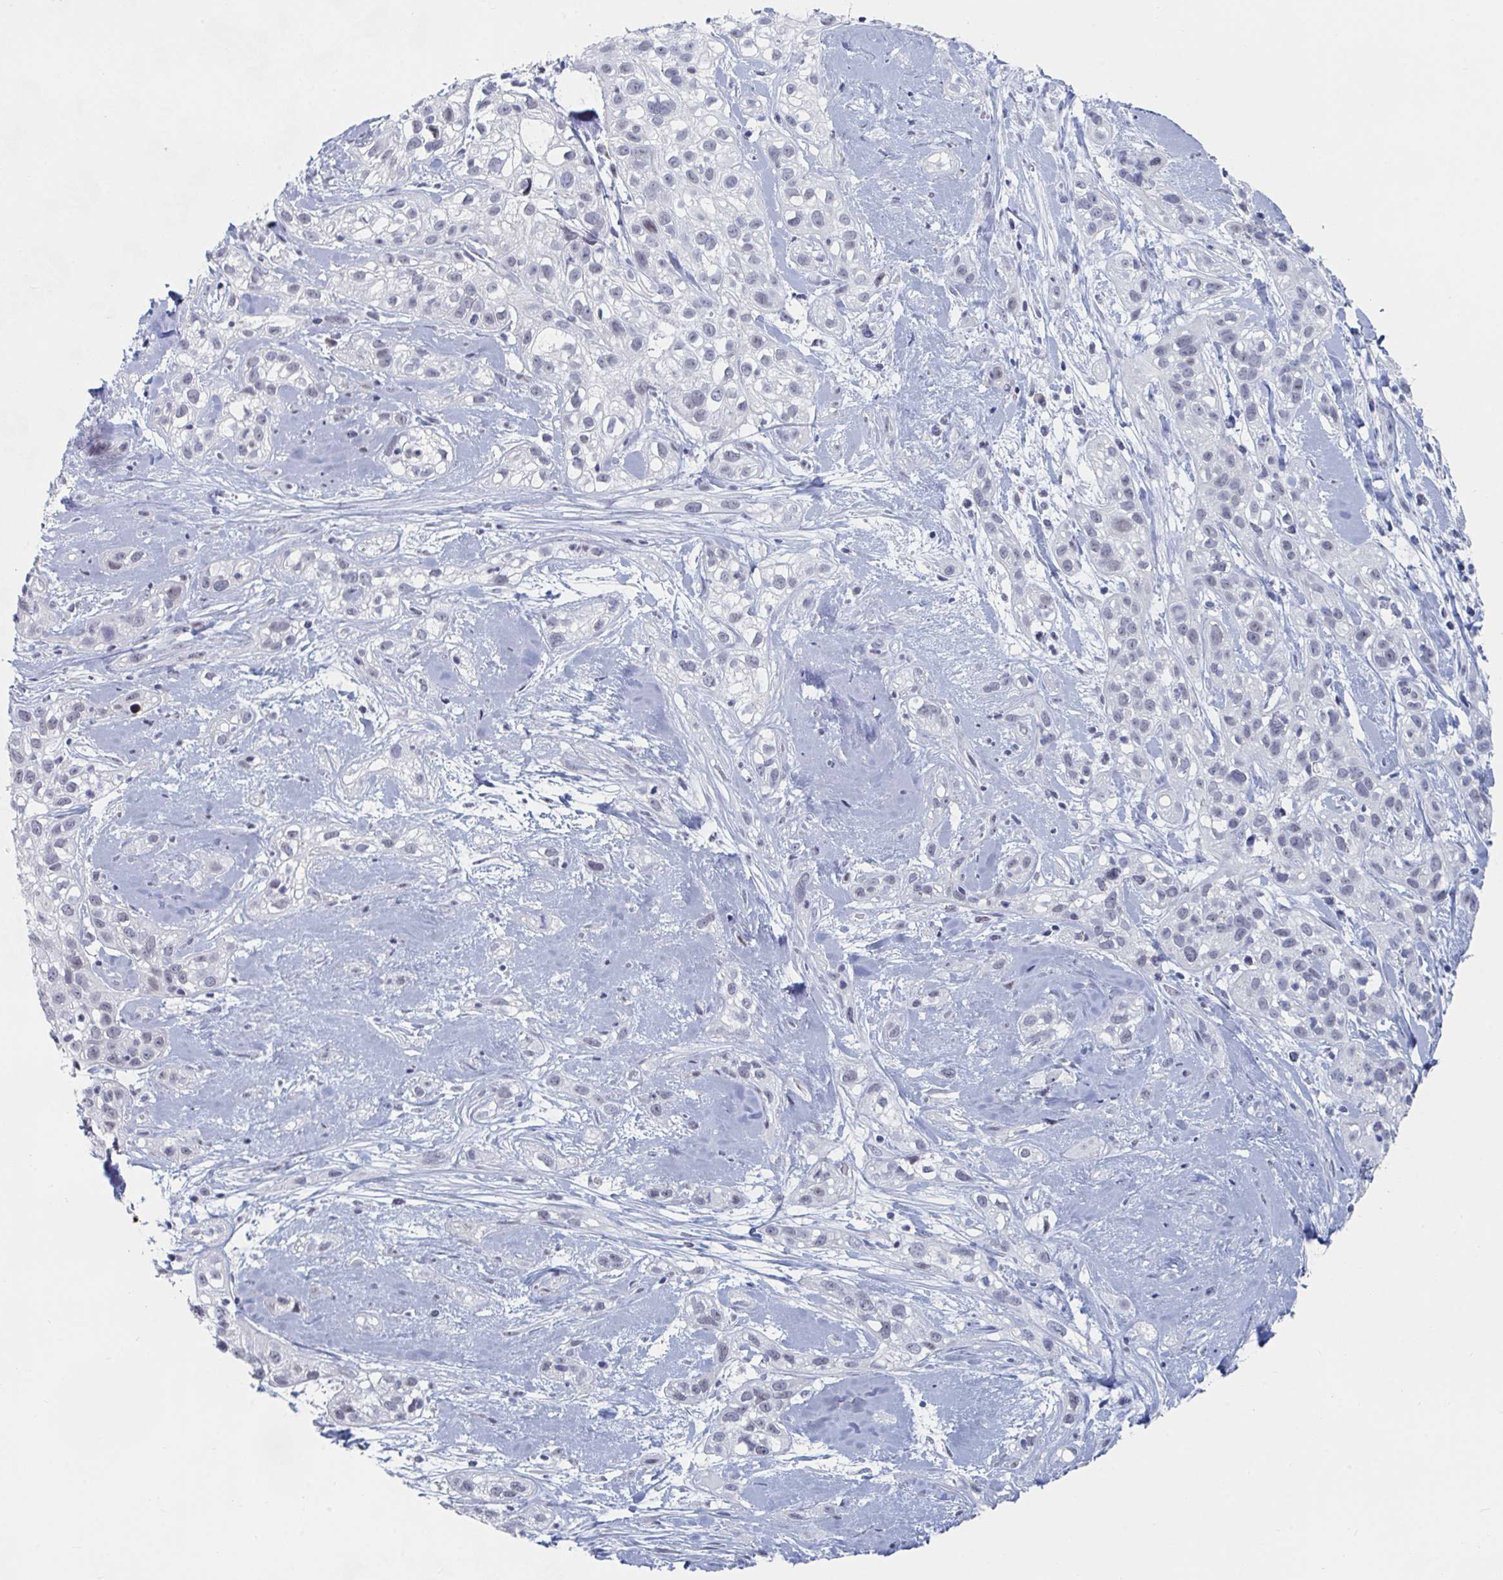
{"staining": {"intensity": "negative", "quantity": "none", "location": "none"}, "tissue": "skin cancer", "cell_type": "Tumor cells", "image_type": "cancer", "snomed": [{"axis": "morphology", "description": "Squamous cell carcinoma, NOS"}, {"axis": "topography", "description": "Skin"}], "caption": "The immunohistochemistry (IHC) photomicrograph has no significant staining in tumor cells of squamous cell carcinoma (skin) tissue.", "gene": "NR1H2", "patient": {"sex": "male", "age": 82}}